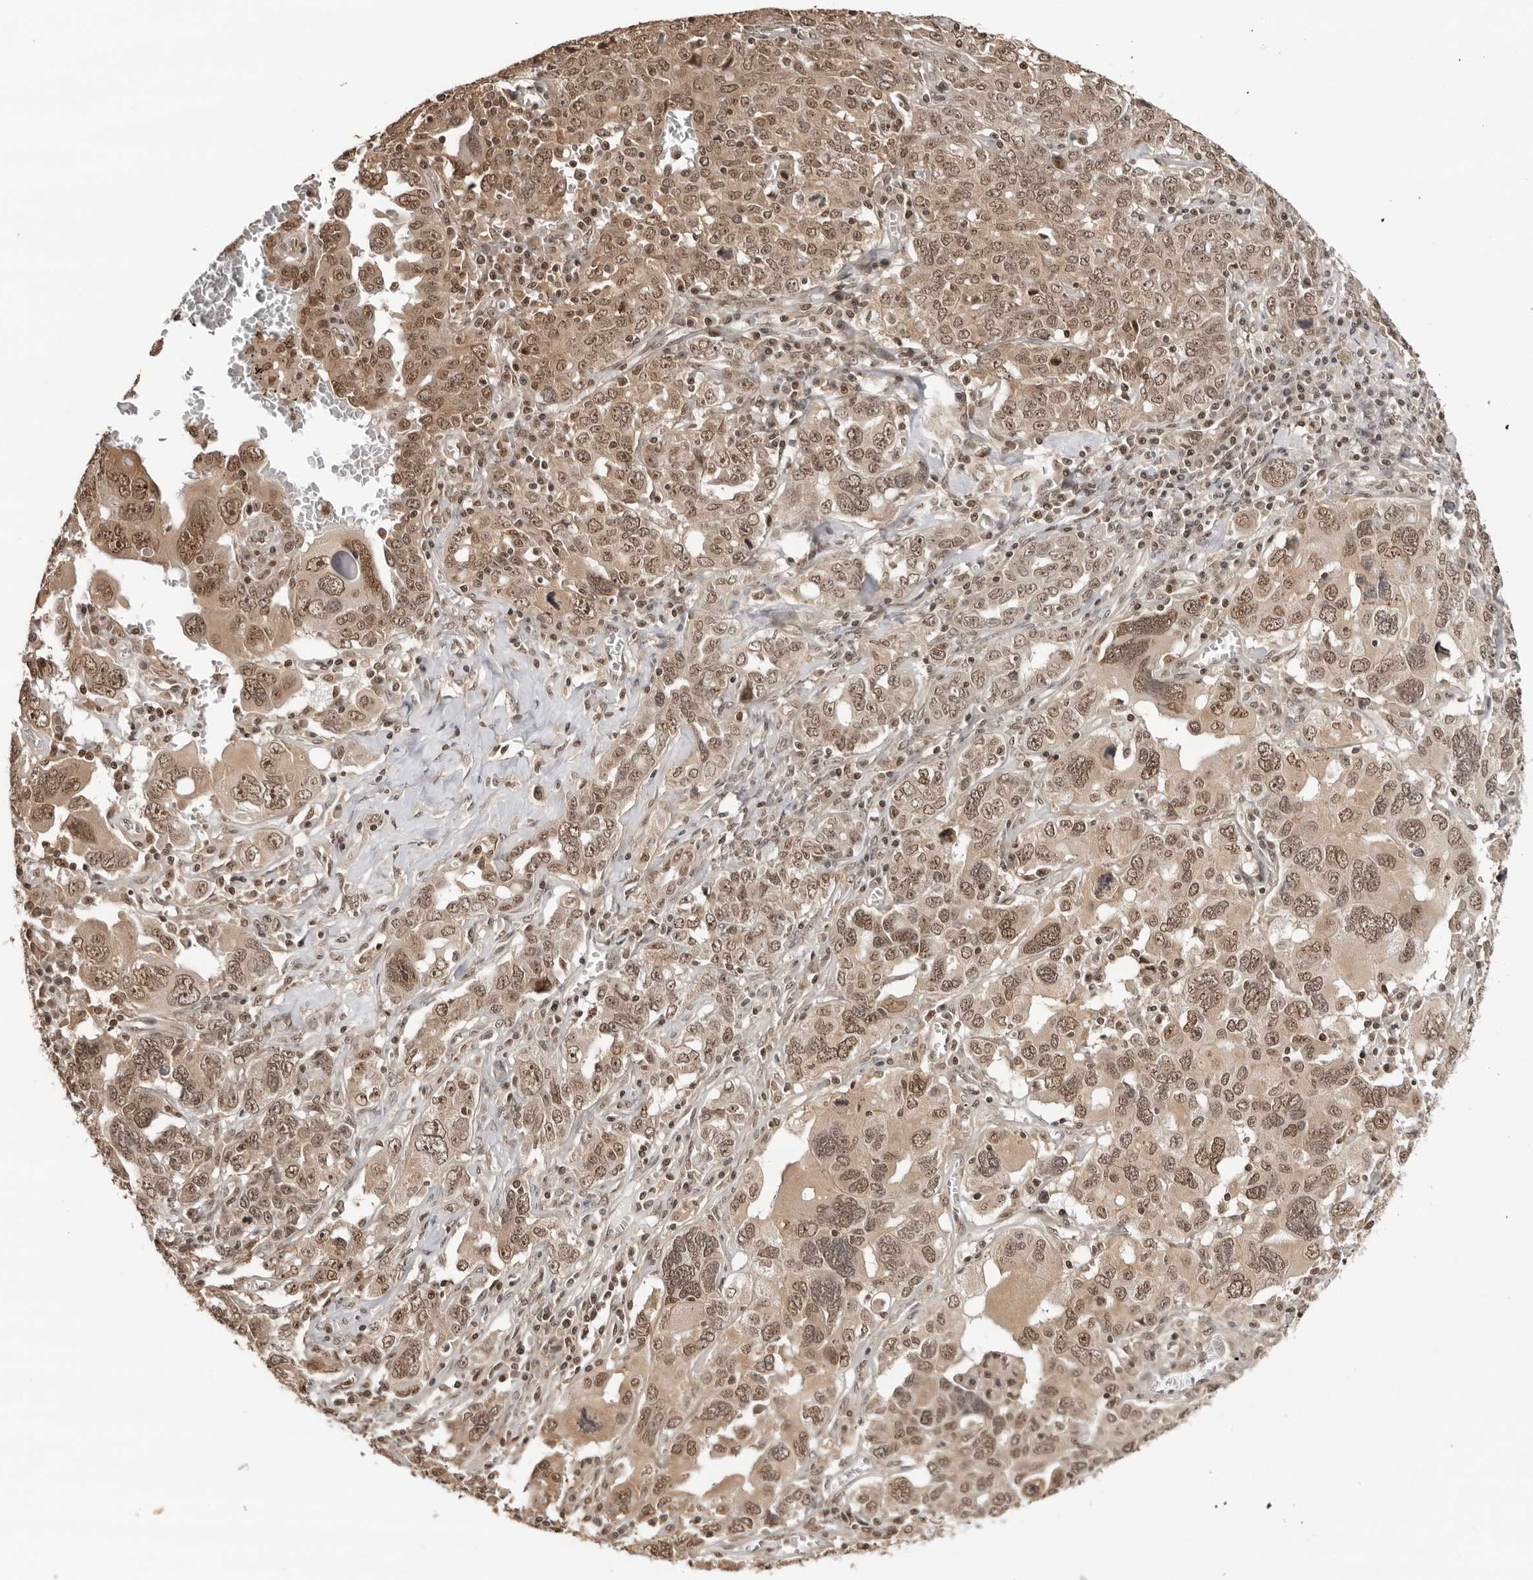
{"staining": {"intensity": "moderate", "quantity": ">75%", "location": "cytoplasmic/membranous,nuclear"}, "tissue": "ovarian cancer", "cell_type": "Tumor cells", "image_type": "cancer", "snomed": [{"axis": "morphology", "description": "Carcinoma, endometroid"}, {"axis": "topography", "description": "Ovary"}], "caption": "Tumor cells display moderate cytoplasmic/membranous and nuclear positivity in approximately >75% of cells in ovarian cancer.", "gene": "SDE2", "patient": {"sex": "female", "age": 62}}